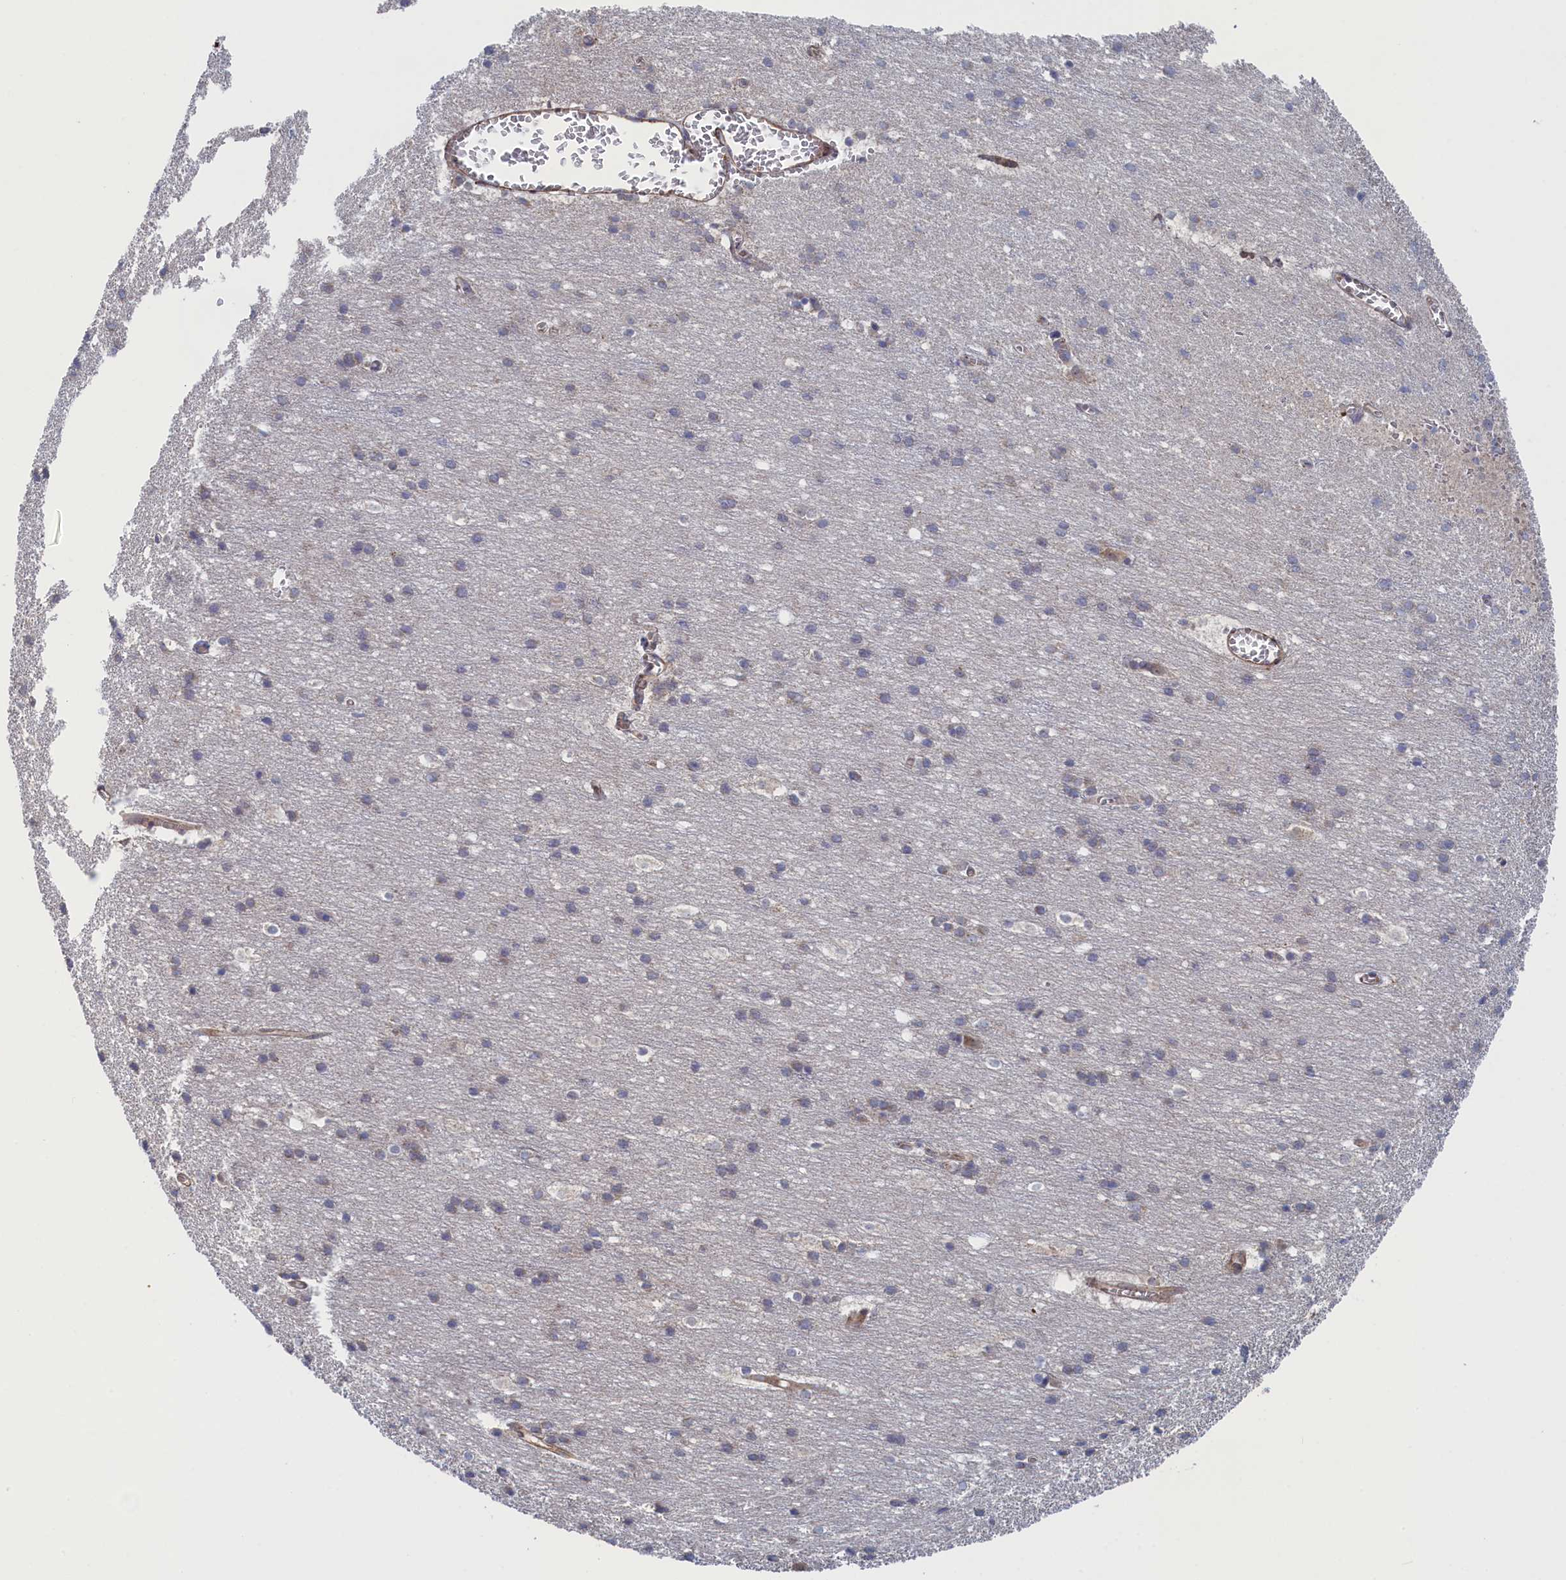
{"staining": {"intensity": "moderate", "quantity": "25%-75%", "location": "cytoplasmic/membranous"}, "tissue": "cerebral cortex", "cell_type": "Endothelial cells", "image_type": "normal", "snomed": [{"axis": "morphology", "description": "Normal tissue, NOS"}, {"axis": "topography", "description": "Cerebral cortex"}], "caption": "Protein expression analysis of benign cerebral cortex demonstrates moderate cytoplasmic/membranous expression in approximately 25%-75% of endothelial cells.", "gene": "FILIP1L", "patient": {"sex": "male", "age": 54}}